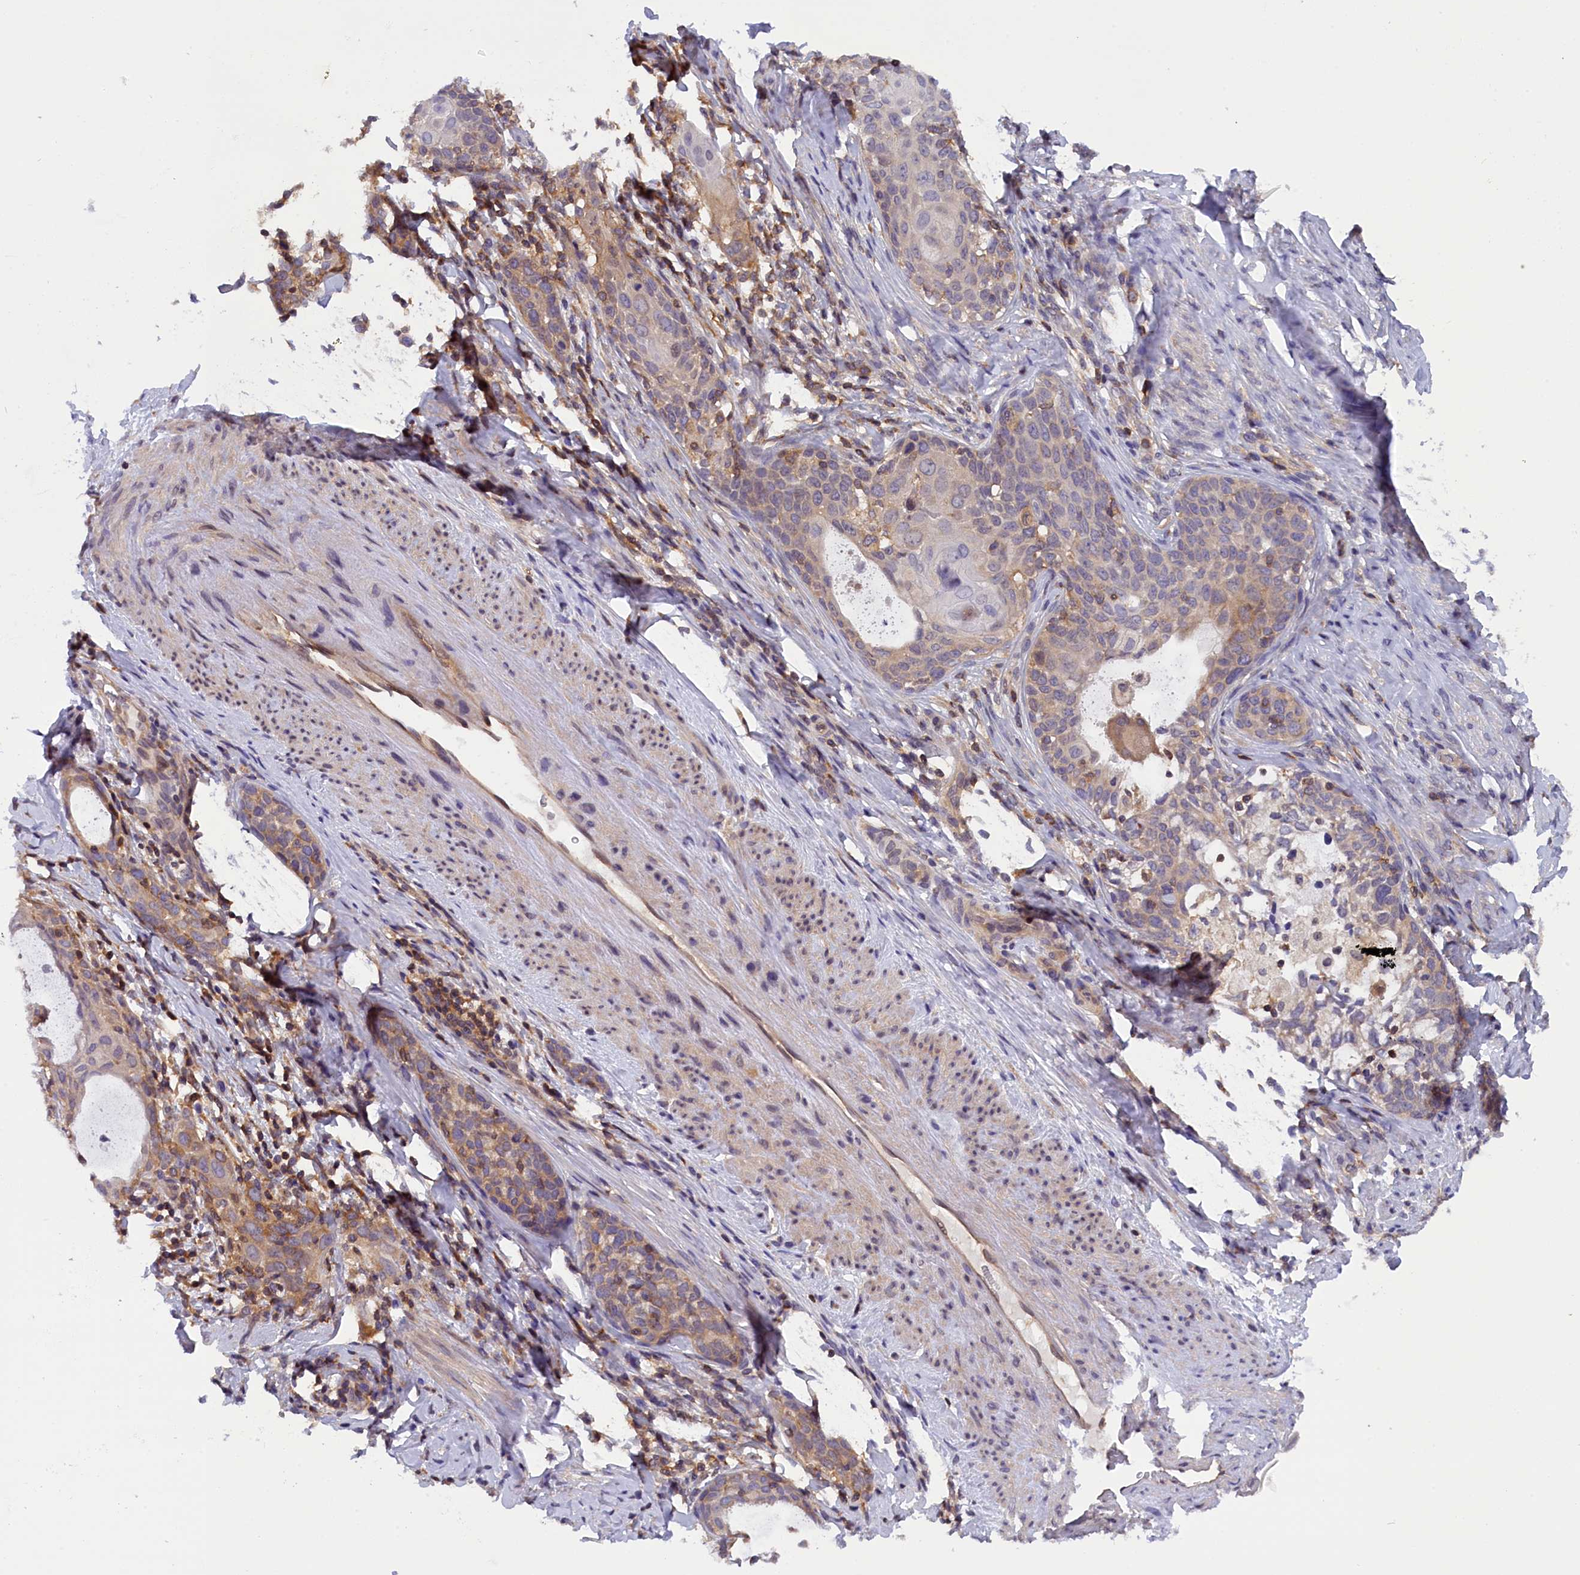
{"staining": {"intensity": "moderate", "quantity": "<25%", "location": "cytoplasmic/membranous"}, "tissue": "cervical cancer", "cell_type": "Tumor cells", "image_type": "cancer", "snomed": [{"axis": "morphology", "description": "Squamous cell carcinoma, NOS"}, {"axis": "morphology", "description": "Adenocarcinoma, NOS"}, {"axis": "topography", "description": "Cervix"}], "caption": "The histopathology image shows a brown stain indicating the presence of a protein in the cytoplasmic/membranous of tumor cells in squamous cell carcinoma (cervical).", "gene": "TBCB", "patient": {"sex": "female", "age": 52}}